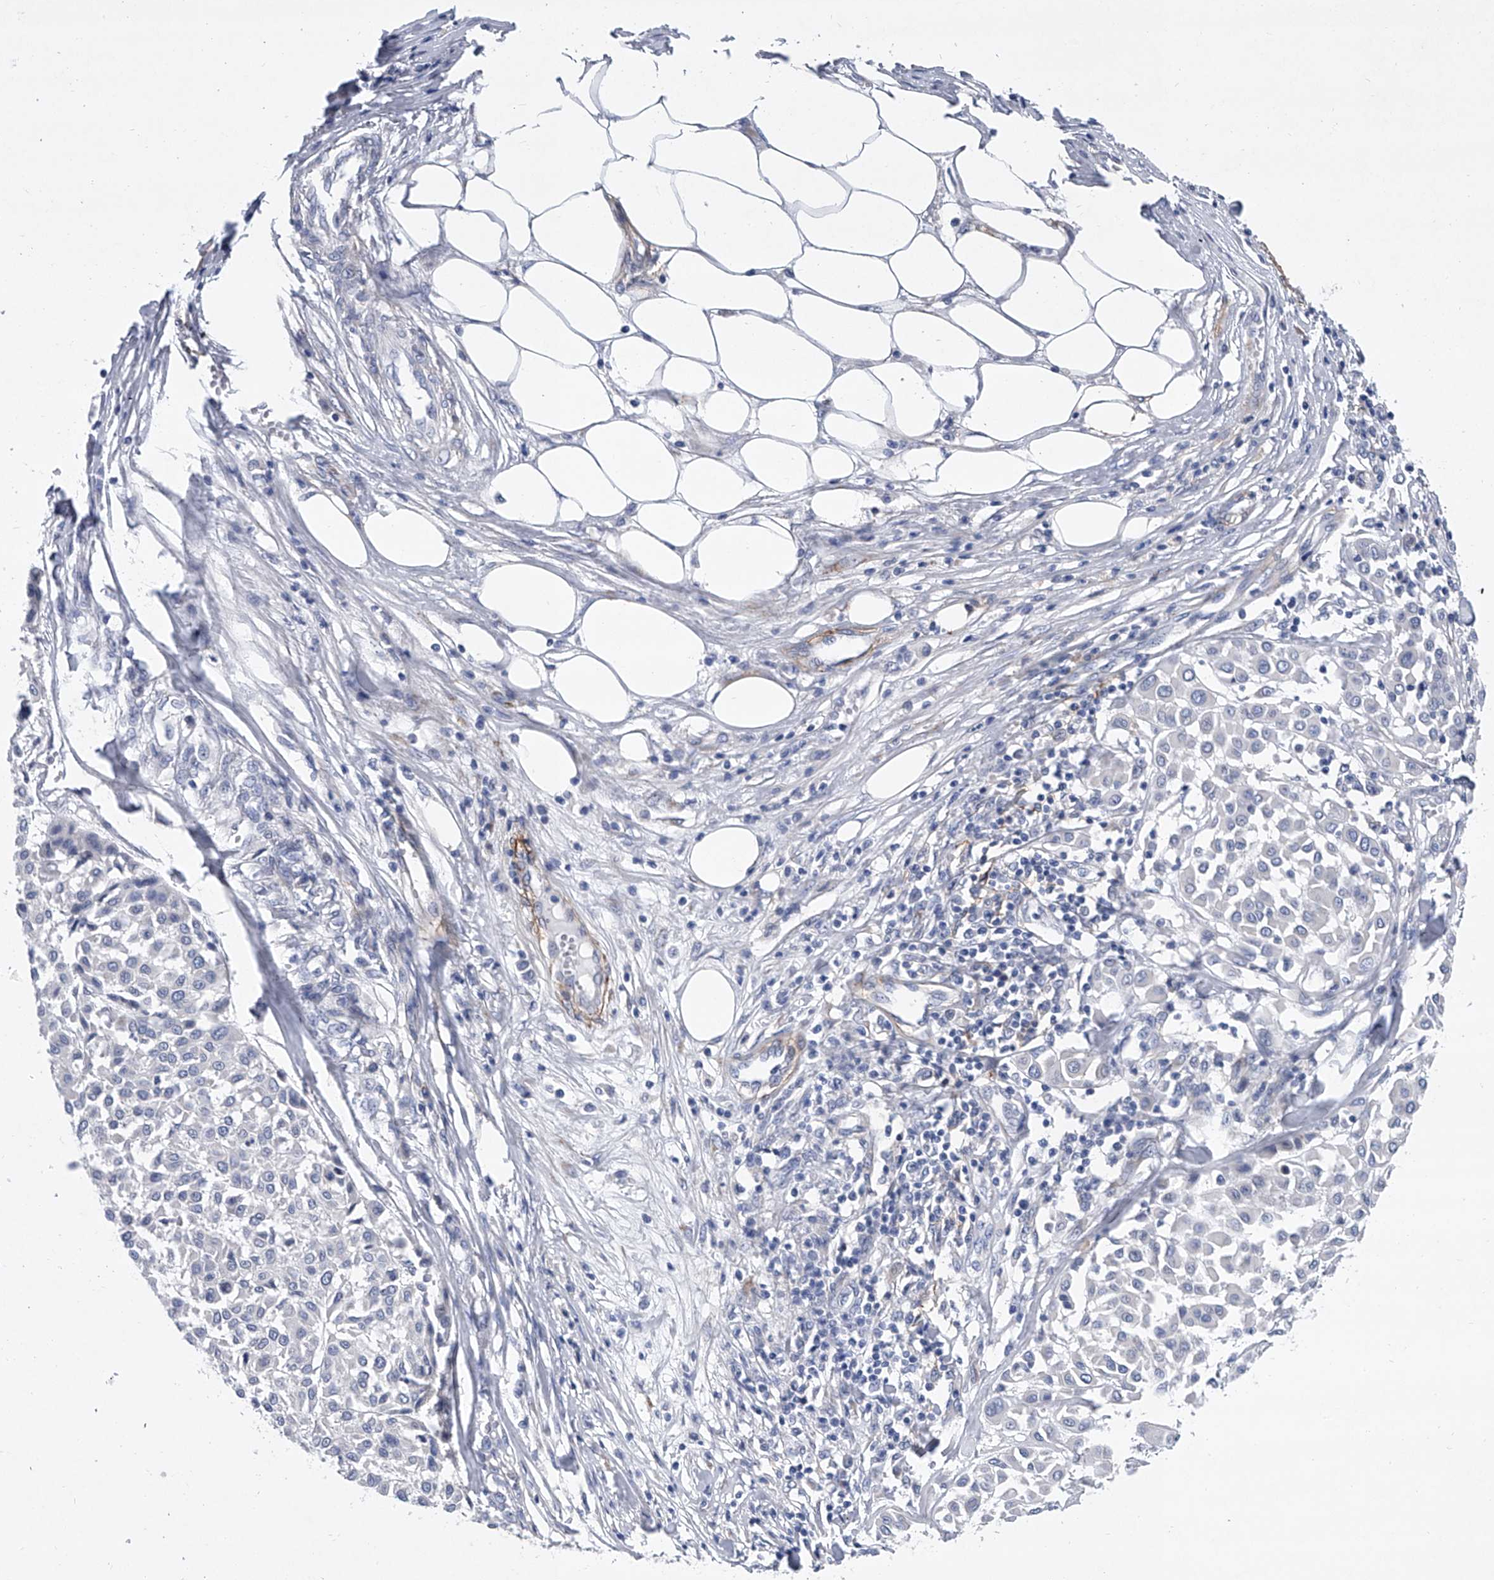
{"staining": {"intensity": "negative", "quantity": "none", "location": "none"}, "tissue": "melanoma", "cell_type": "Tumor cells", "image_type": "cancer", "snomed": [{"axis": "morphology", "description": "Malignant melanoma, Metastatic site"}, {"axis": "topography", "description": "Soft tissue"}], "caption": "This is a micrograph of immunohistochemistry staining of melanoma, which shows no expression in tumor cells. (DAB immunohistochemistry (IHC), high magnification).", "gene": "ALG14", "patient": {"sex": "male", "age": 41}}